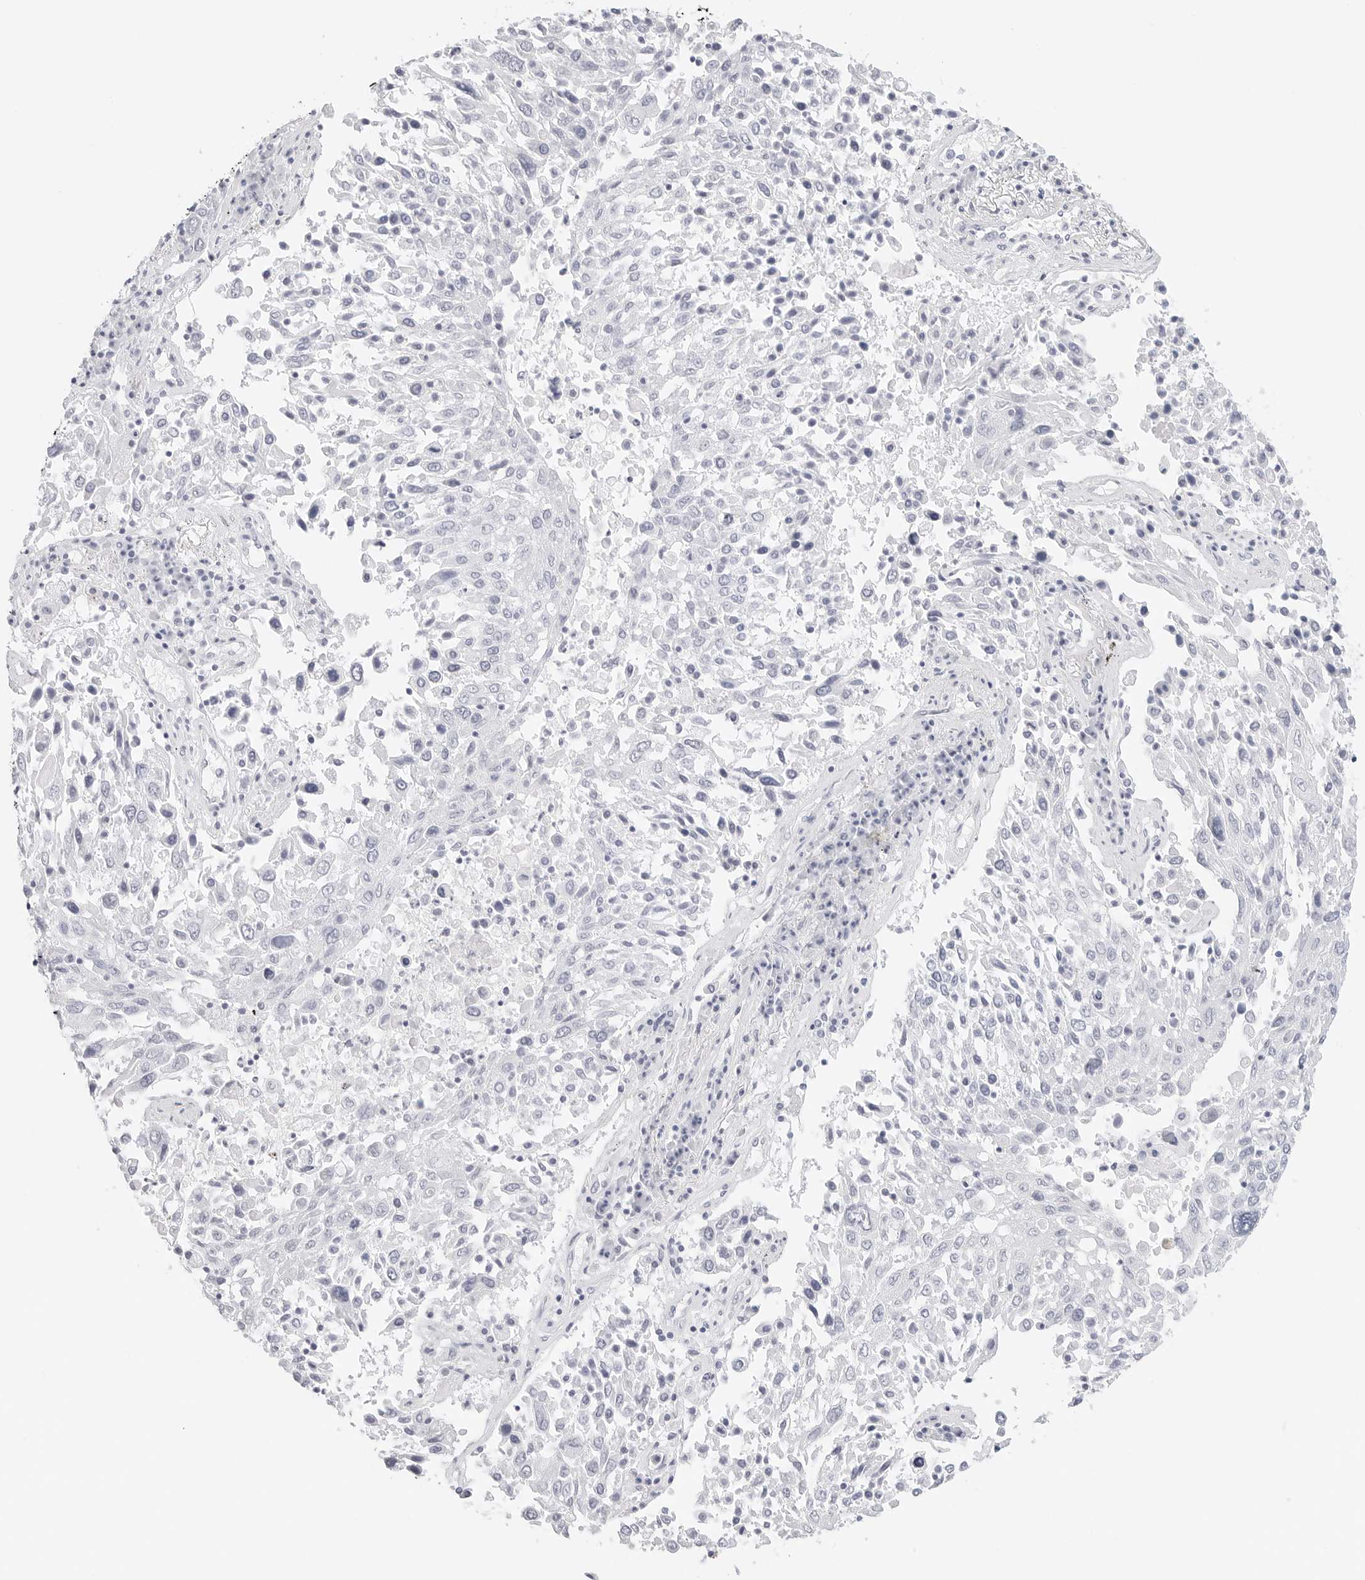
{"staining": {"intensity": "negative", "quantity": "none", "location": "none"}, "tissue": "lung cancer", "cell_type": "Tumor cells", "image_type": "cancer", "snomed": [{"axis": "morphology", "description": "Squamous cell carcinoma, NOS"}, {"axis": "topography", "description": "Lung"}], "caption": "The histopathology image shows no significant expression in tumor cells of lung cancer (squamous cell carcinoma).", "gene": "TFF2", "patient": {"sex": "male", "age": 65}}